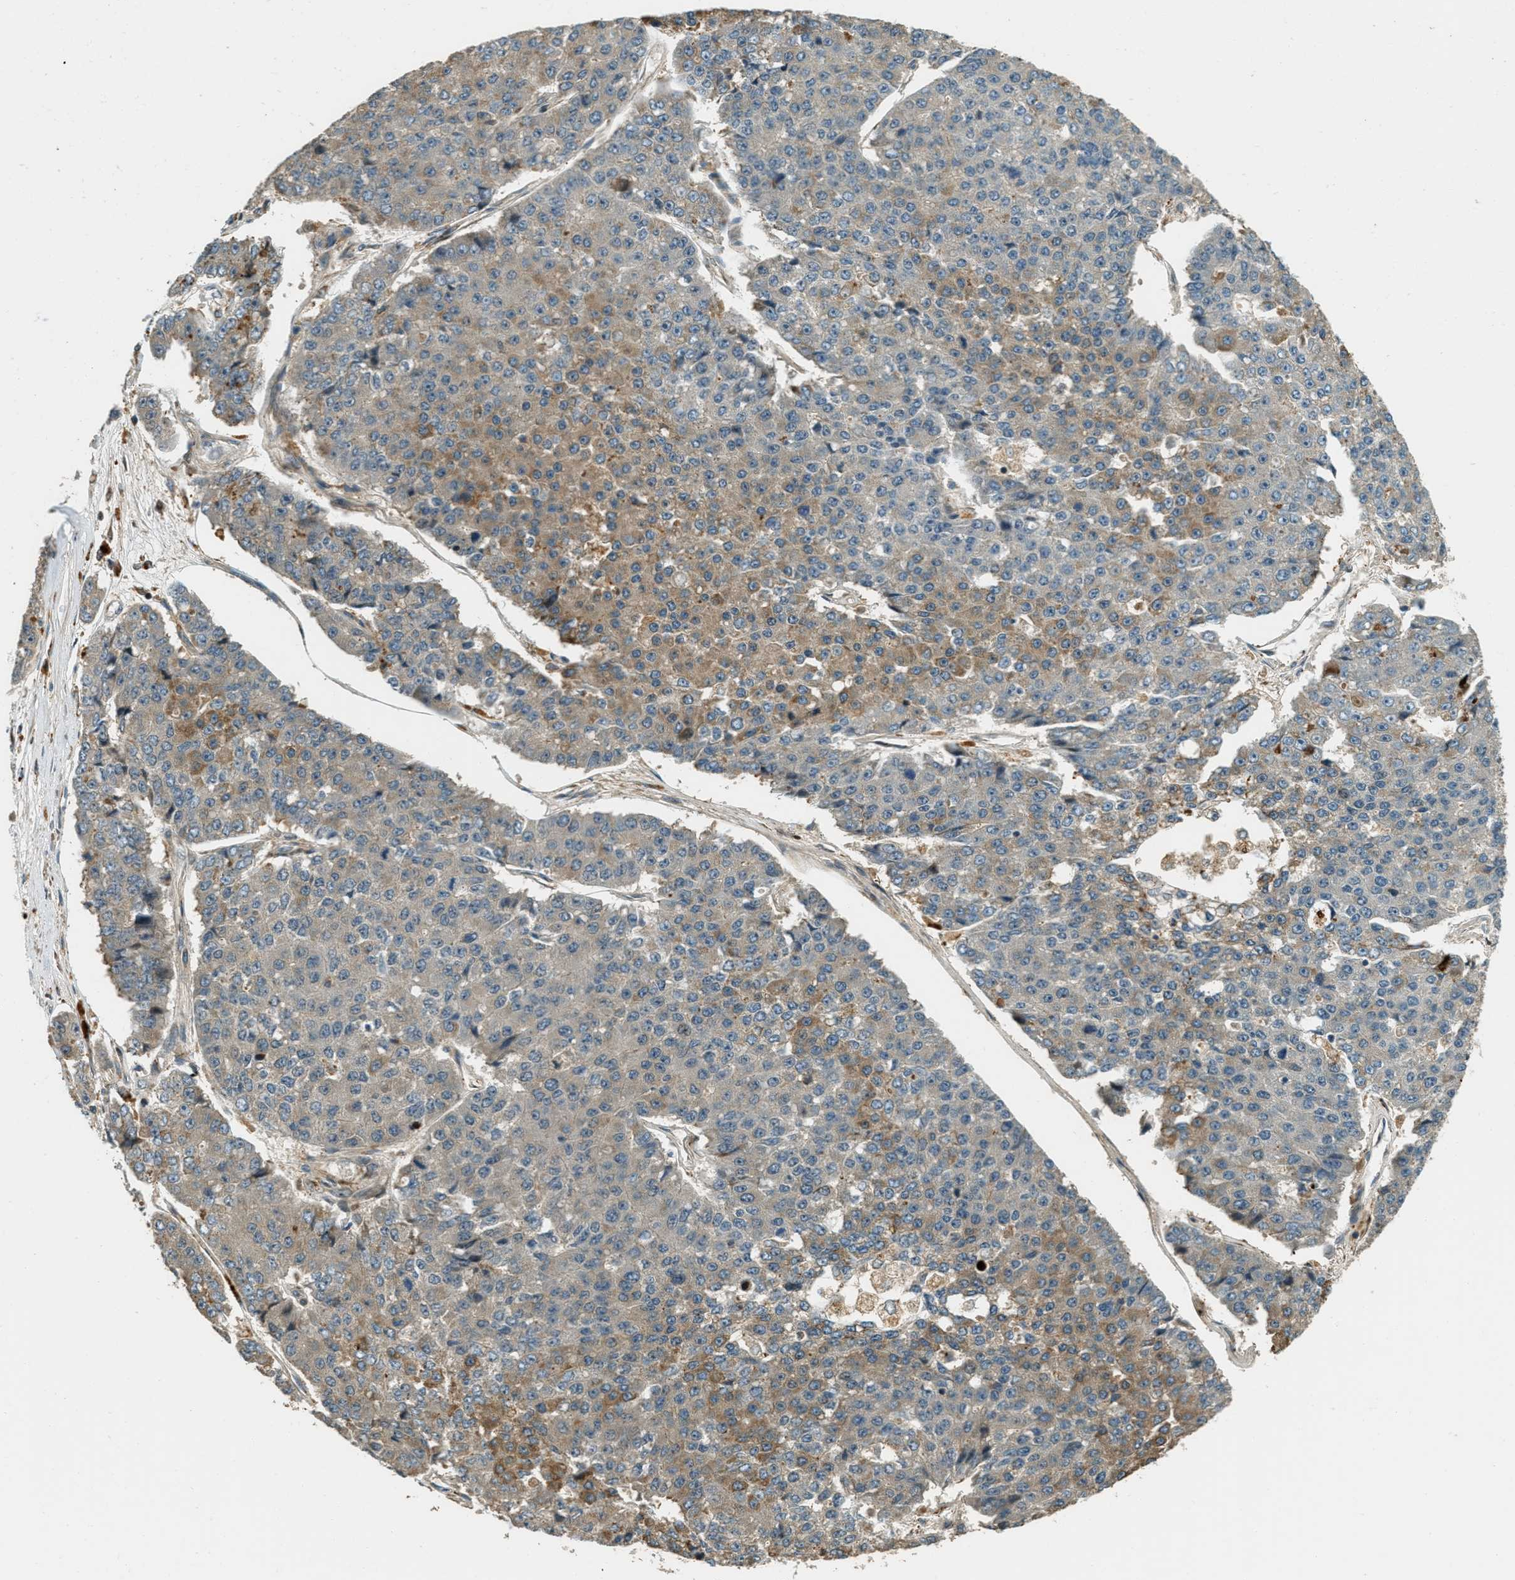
{"staining": {"intensity": "moderate", "quantity": "25%-75%", "location": "cytoplasmic/membranous"}, "tissue": "pancreatic cancer", "cell_type": "Tumor cells", "image_type": "cancer", "snomed": [{"axis": "morphology", "description": "Adenocarcinoma, NOS"}, {"axis": "topography", "description": "Pancreas"}], "caption": "Pancreatic cancer (adenocarcinoma) stained with a protein marker displays moderate staining in tumor cells.", "gene": "PTPN23", "patient": {"sex": "male", "age": 50}}